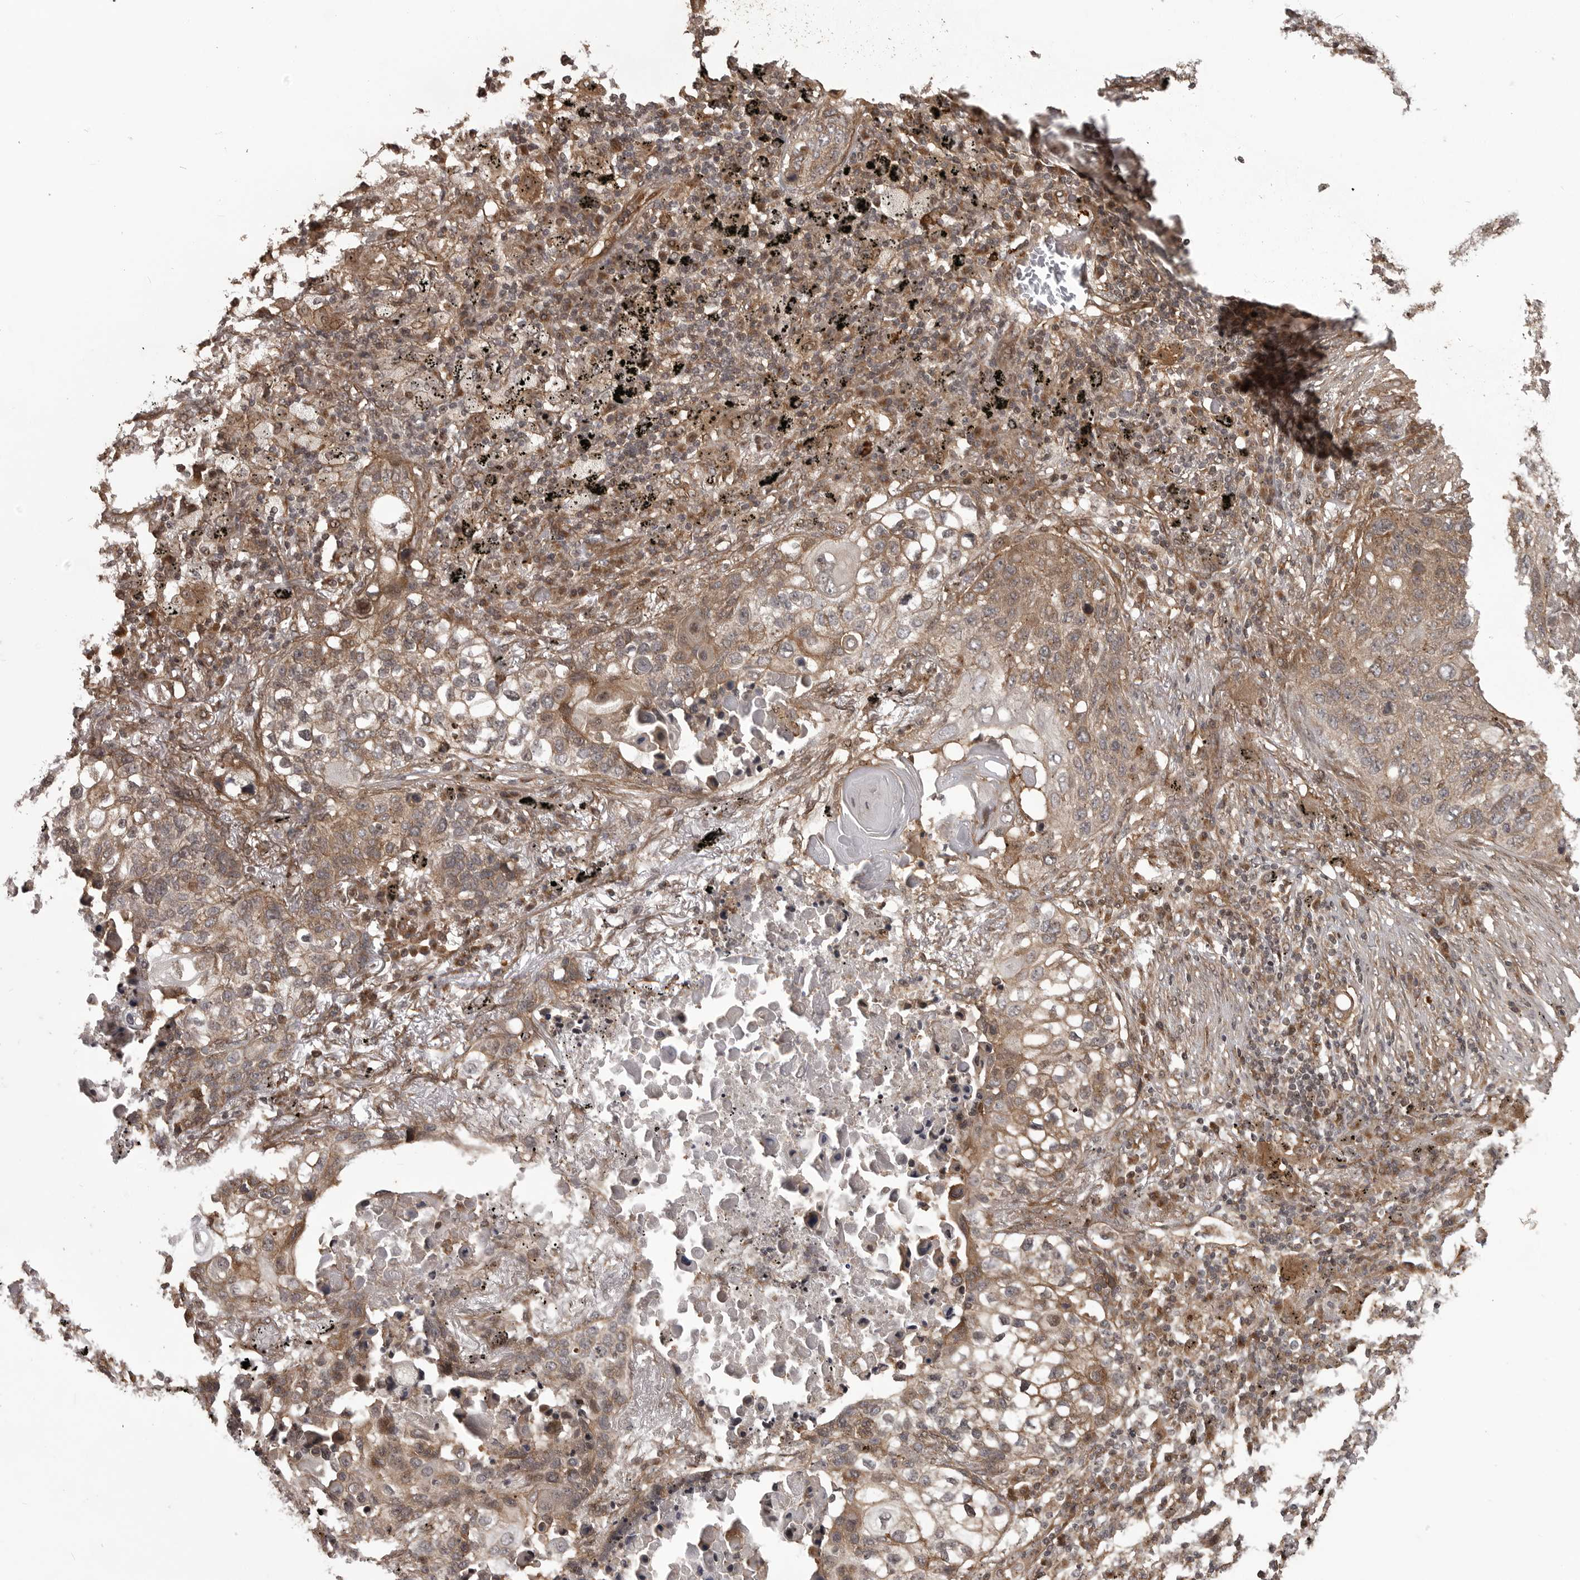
{"staining": {"intensity": "moderate", "quantity": ">75%", "location": "cytoplasmic/membranous"}, "tissue": "lung cancer", "cell_type": "Tumor cells", "image_type": "cancer", "snomed": [{"axis": "morphology", "description": "Squamous cell carcinoma, NOS"}, {"axis": "topography", "description": "Lung"}], "caption": "Immunohistochemical staining of lung cancer (squamous cell carcinoma) demonstrates medium levels of moderate cytoplasmic/membranous positivity in about >75% of tumor cells.", "gene": "DNAJC8", "patient": {"sex": "female", "age": 63}}